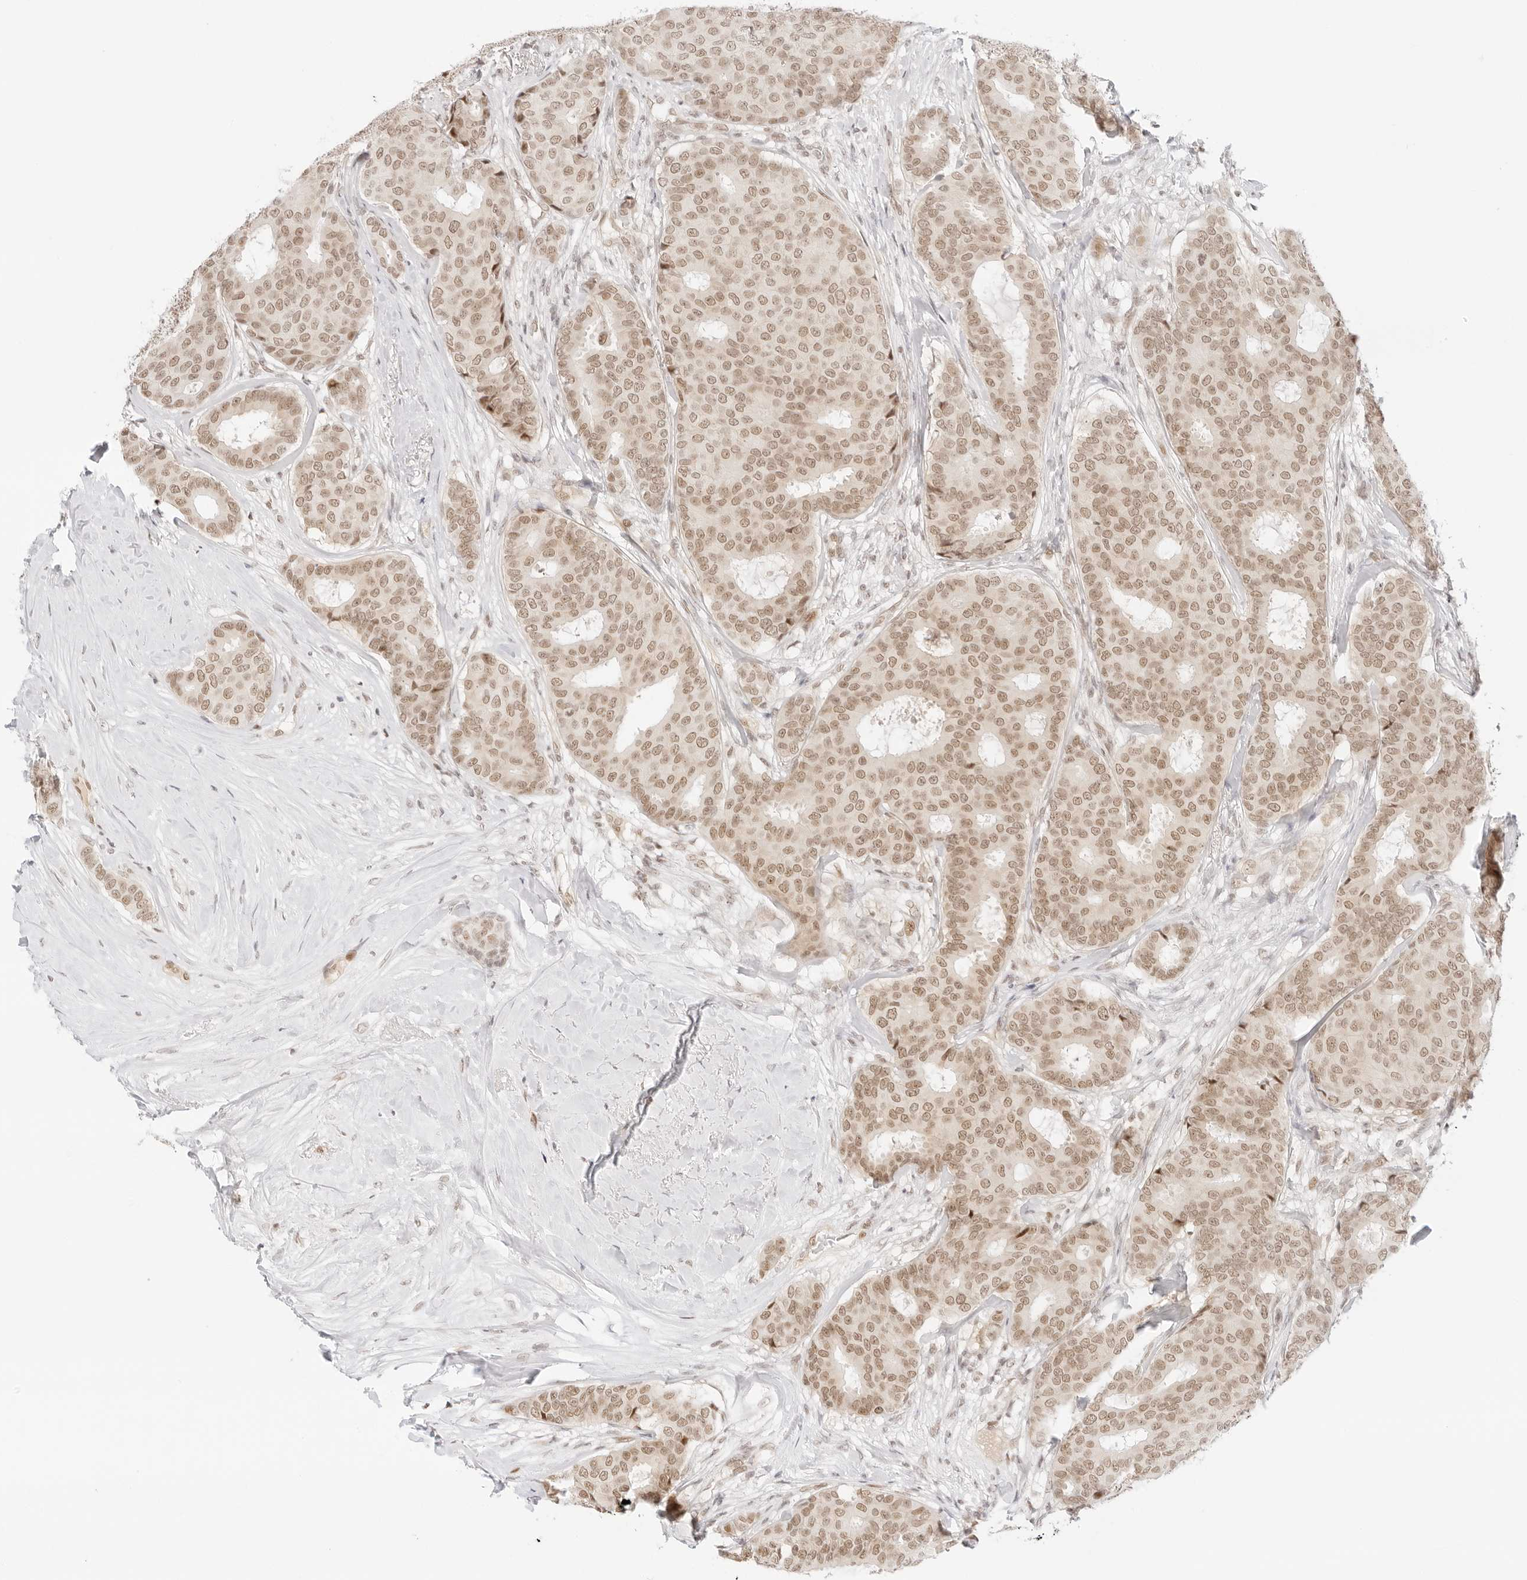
{"staining": {"intensity": "negative", "quantity": "none", "location": "none"}, "tissue": "breast cancer", "cell_type": "Tumor cells", "image_type": "cancer", "snomed": [{"axis": "morphology", "description": "Duct carcinoma"}, {"axis": "topography", "description": "Breast"}], "caption": "The immunohistochemistry (IHC) histopathology image has no significant positivity in tumor cells of invasive ductal carcinoma (breast) tissue.", "gene": "ITGA6", "patient": {"sex": "female", "age": 75}}